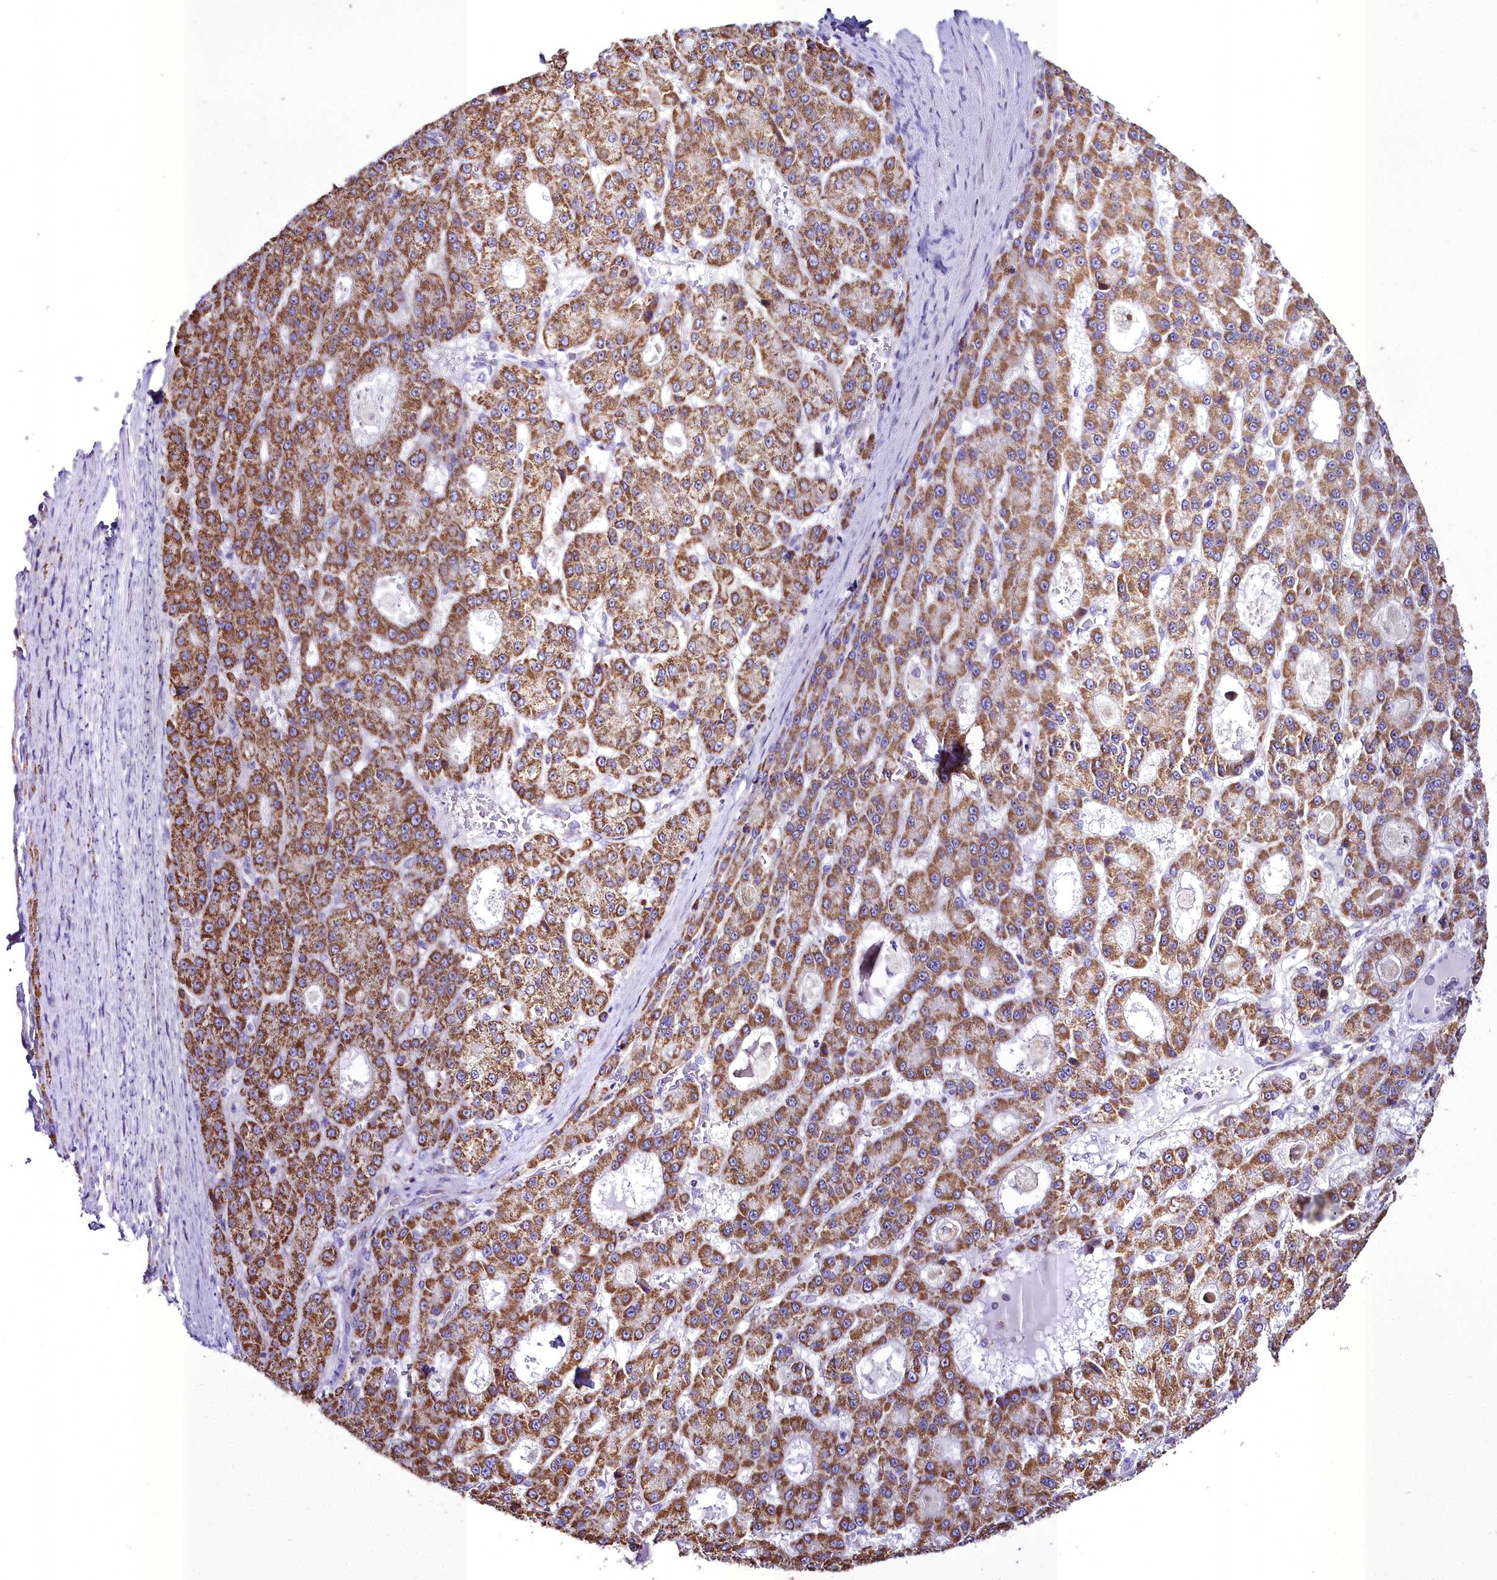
{"staining": {"intensity": "moderate", "quantity": ">75%", "location": "cytoplasmic/membranous"}, "tissue": "liver cancer", "cell_type": "Tumor cells", "image_type": "cancer", "snomed": [{"axis": "morphology", "description": "Carcinoma, Hepatocellular, NOS"}, {"axis": "topography", "description": "Liver"}], "caption": "A micrograph showing moderate cytoplasmic/membranous positivity in approximately >75% of tumor cells in liver cancer (hepatocellular carcinoma), as visualized by brown immunohistochemical staining.", "gene": "WDFY3", "patient": {"sex": "male", "age": 70}}